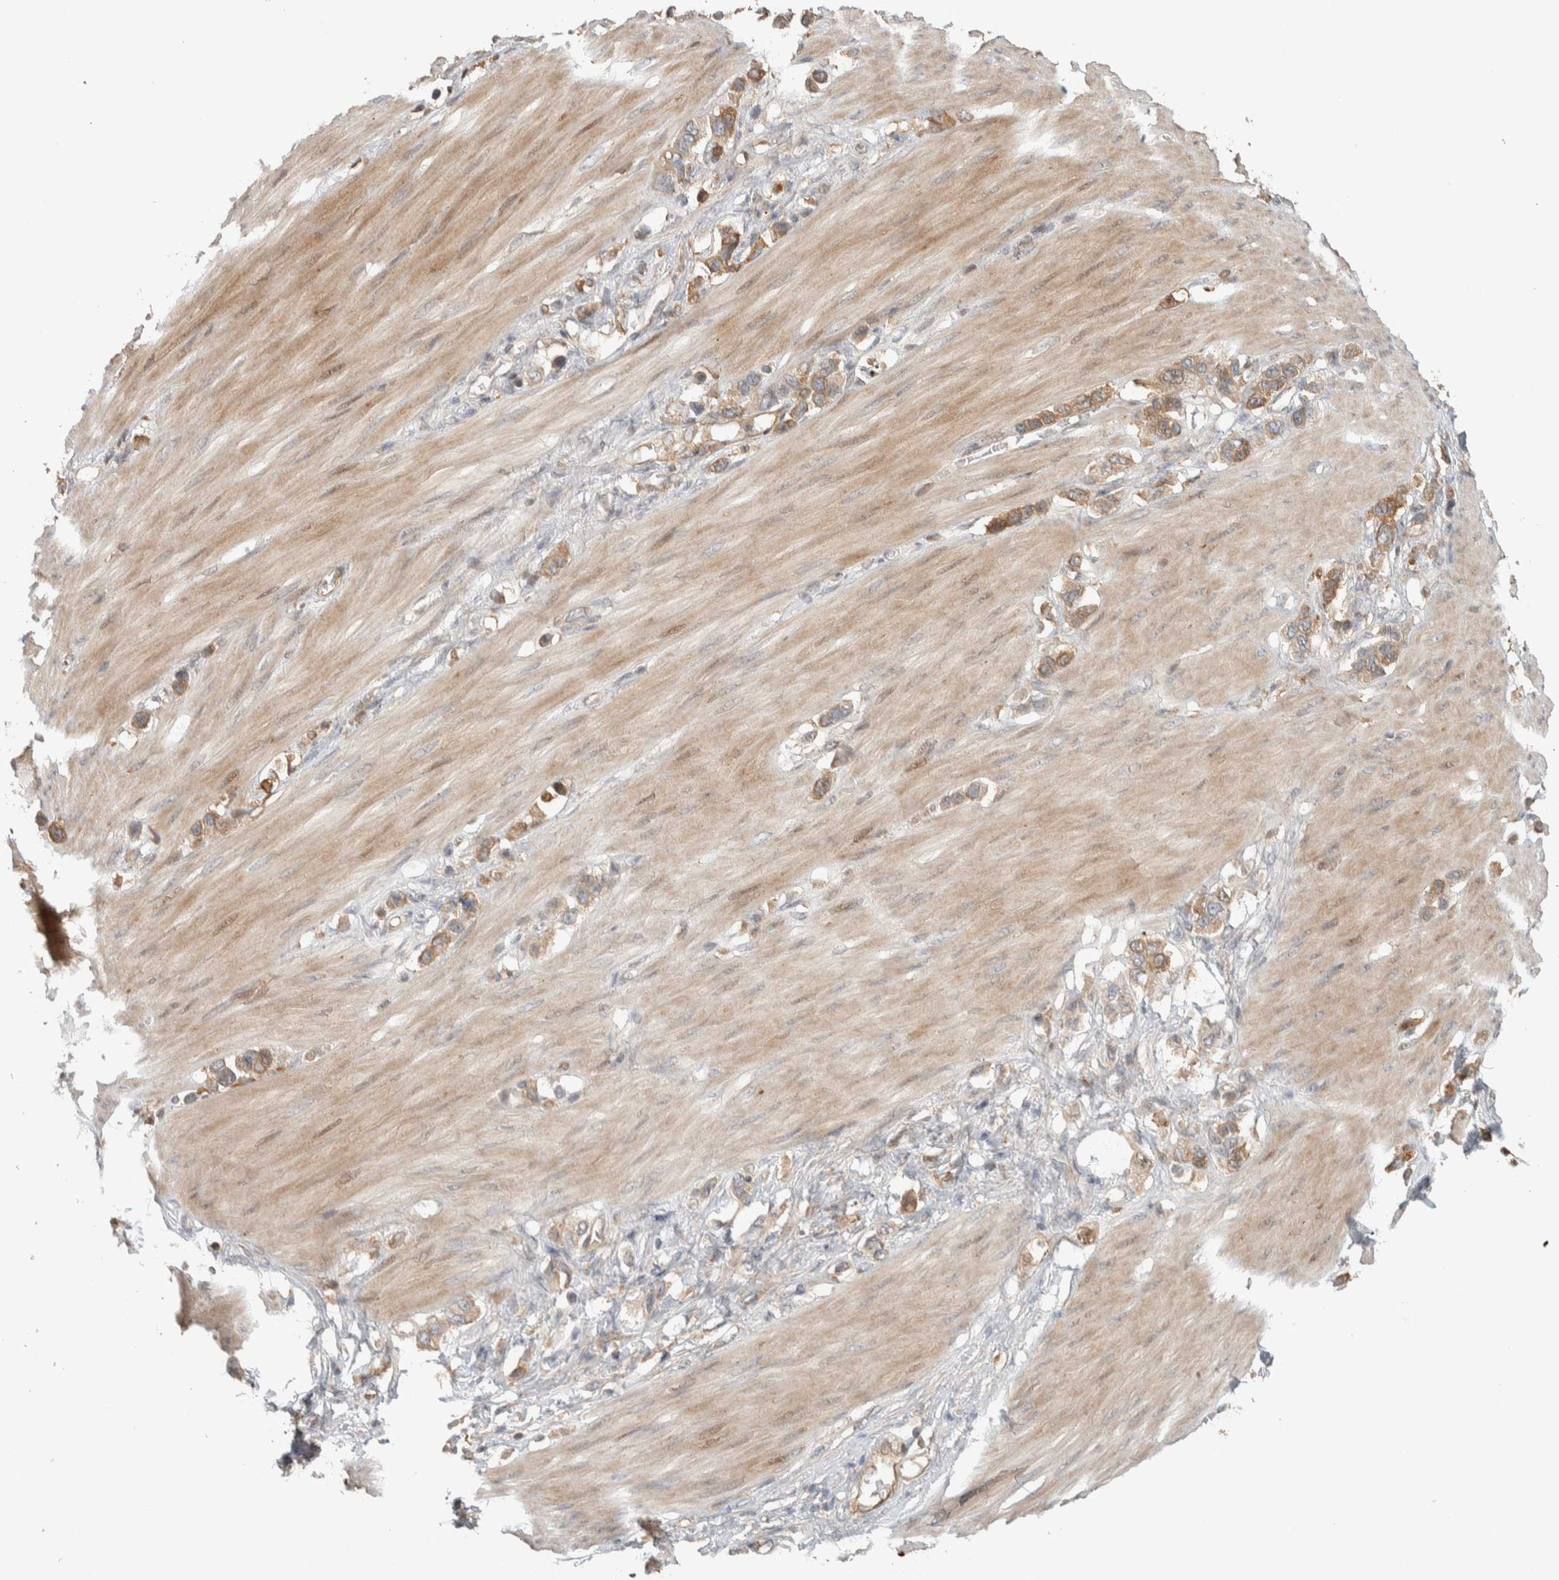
{"staining": {"intensity": "moderate", "quantity": ">75%", "location": "cytoplasmic/membranous"}, "tissue": "stomach cancer", "cell_type": "Tumor cells", "image_type": "cancer", "snomed": [{"axis": "morphology", "description": "Adenocarcinoma, NOS"}, {"axis": "topography", "description": "Stomach"}], "caption": "Approximately >75% of tumor cells in human adenocarcinoma (stomach) display moderate cytoplasmic/membranous protein positivity as visualized by brown immunohistochemical staining.", "gene": "CNTROB", "patient": {"sex": "female", "age": 65}}